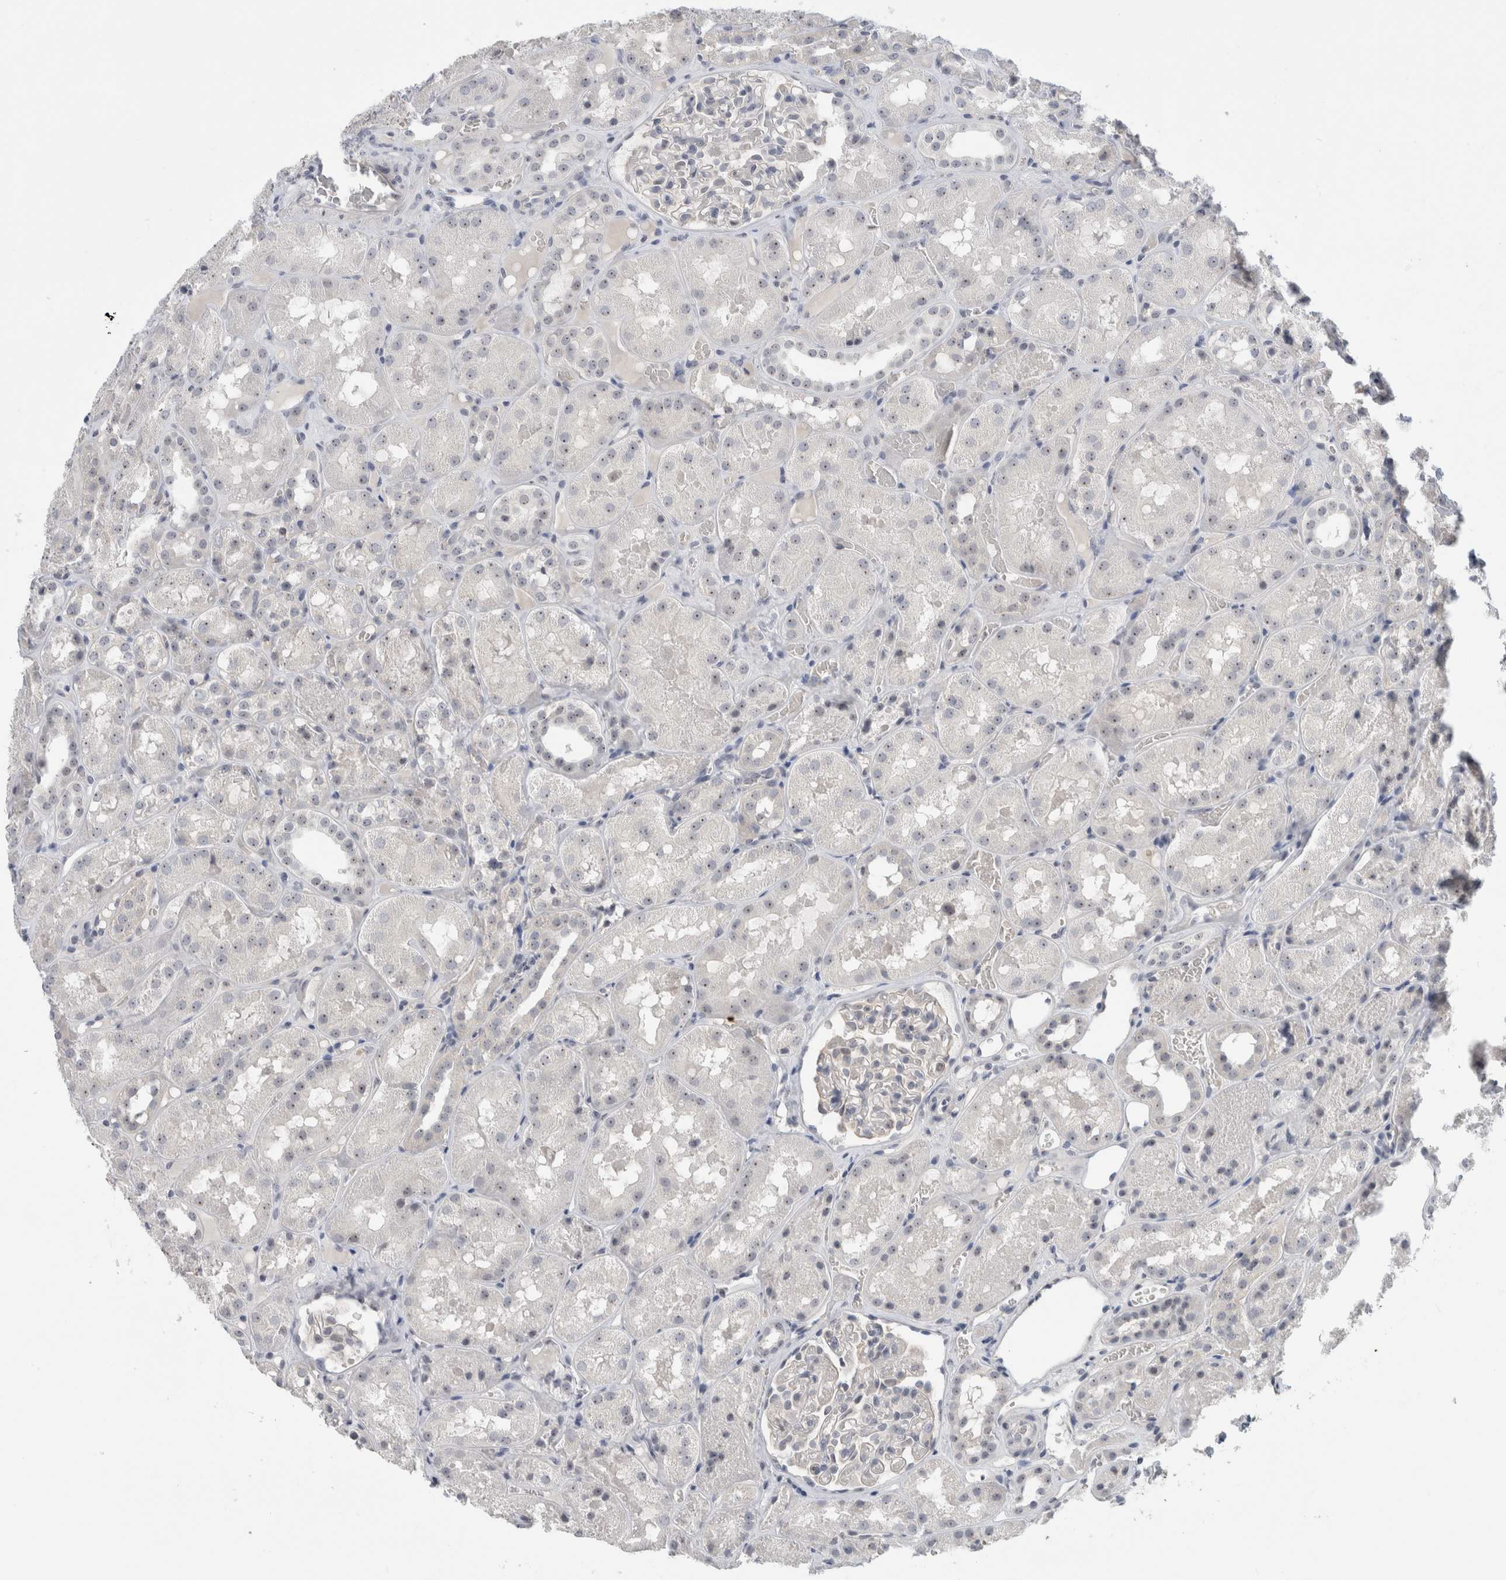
{"staining": {"intensity": "negative", "quantity": "none", "location": "none"}, "tissue": "kidney", "cell_type": "Cells in glomeruli", "image_type": "normal", "snomed": [{"axis": "morphology", "description": "Normal tissue, NOS"}, {"axis": "topography", "description": "Kidney"}], "caption": "IHC image of normal kidney: kidney stained with DAB displays no significant protein expression in cells in glomeruli.", "gene": "FMR1NB", "patient": {"sex": "male", "age": 16}}